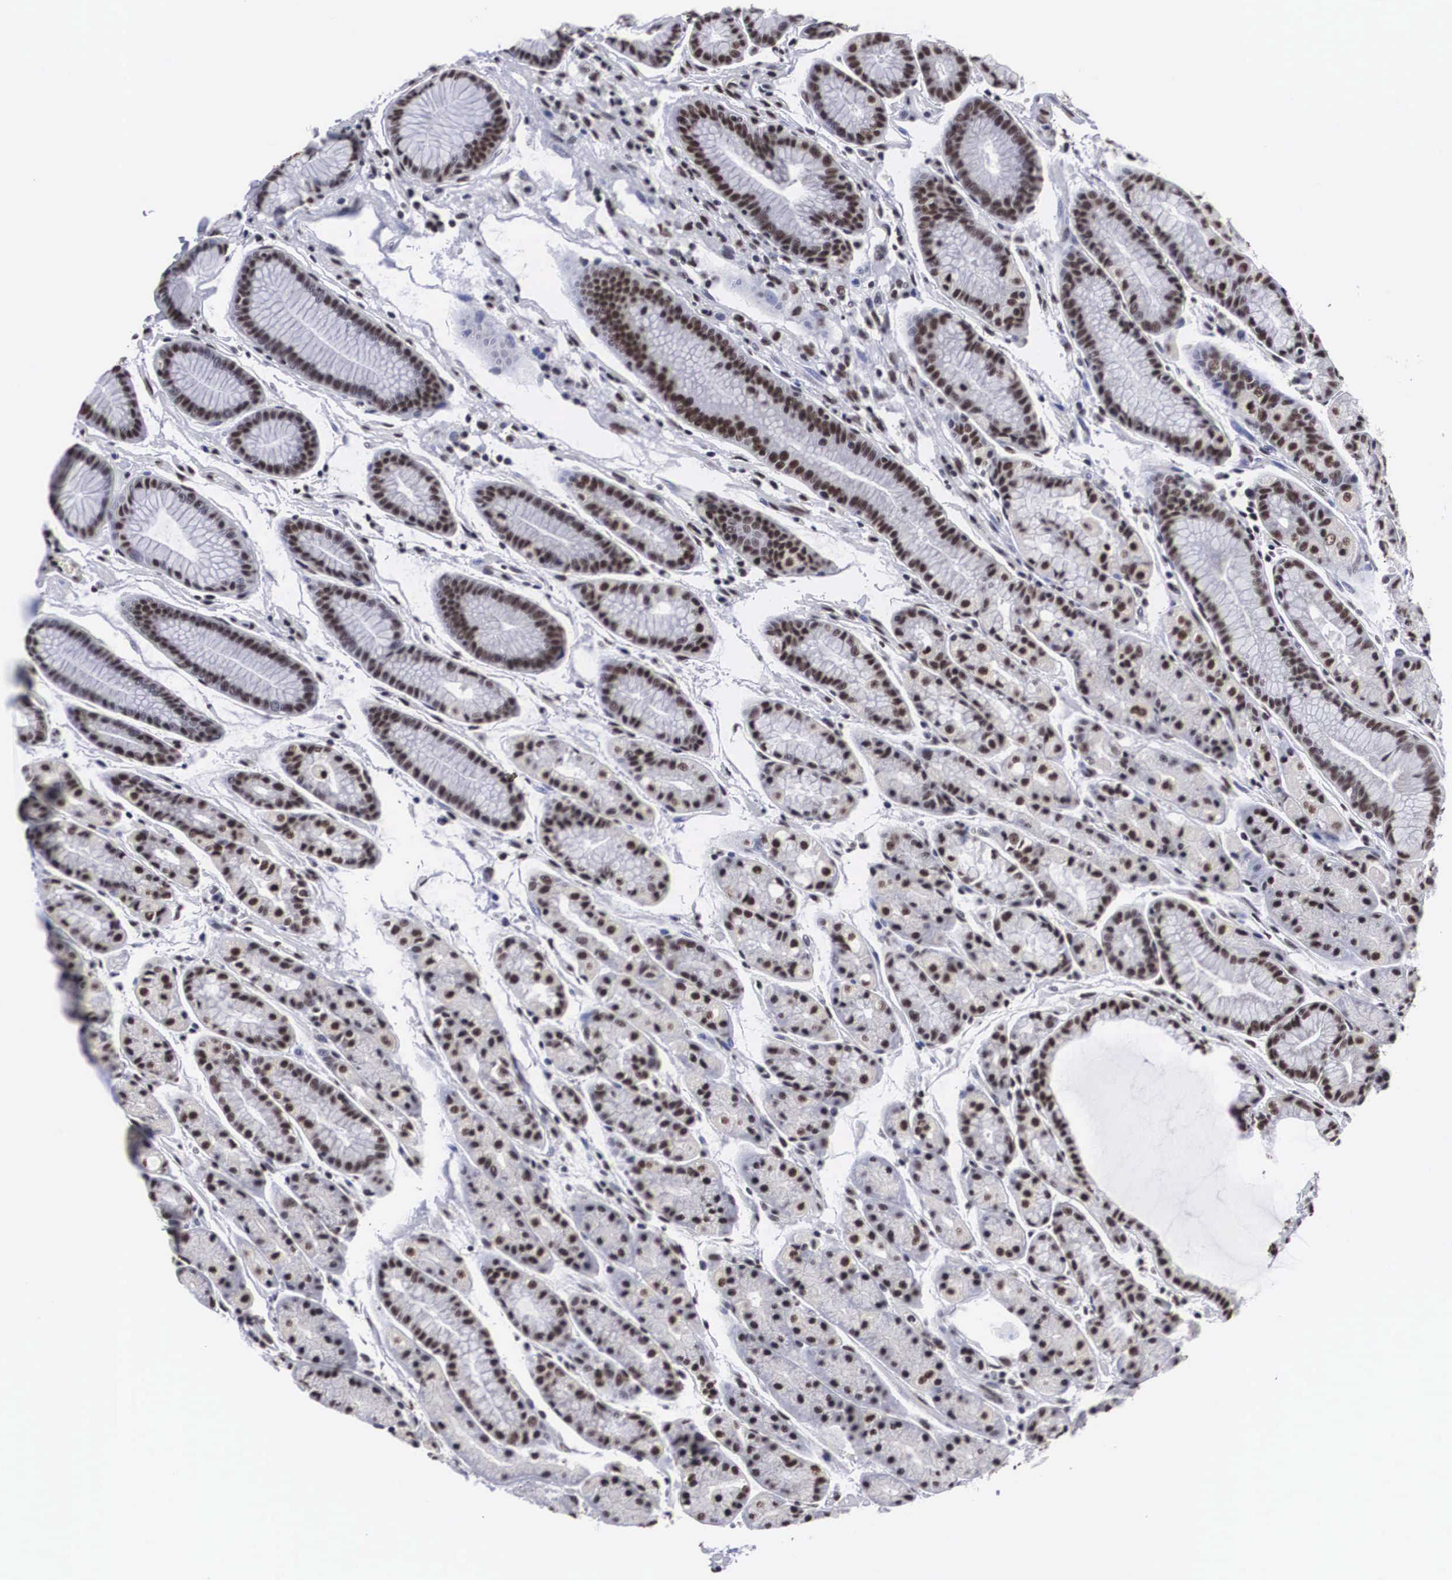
{"staining": {"intensity": "moderate", "quantity": "25%-75%", "location": "nuclear"}, "tissue": "stomach", "cell_type": "Glandular cells", "image_type": "normal", "snomed": [{"axis": "morphology", "description": "Normal tissue, NOS"}, {"axis": "topography", "description": "Stomach, upper"}], "caption": "IHC of benign stomach displays medium levels of moderate nuclear expression in about 25%-75% of glandular cells. Using DAB (brown) and hematoxylin (blue) stains, captured at high magnification using brightfield microscopy.", "gene": "ACIN1", "patient": {"sex": "male", "age": 72}}